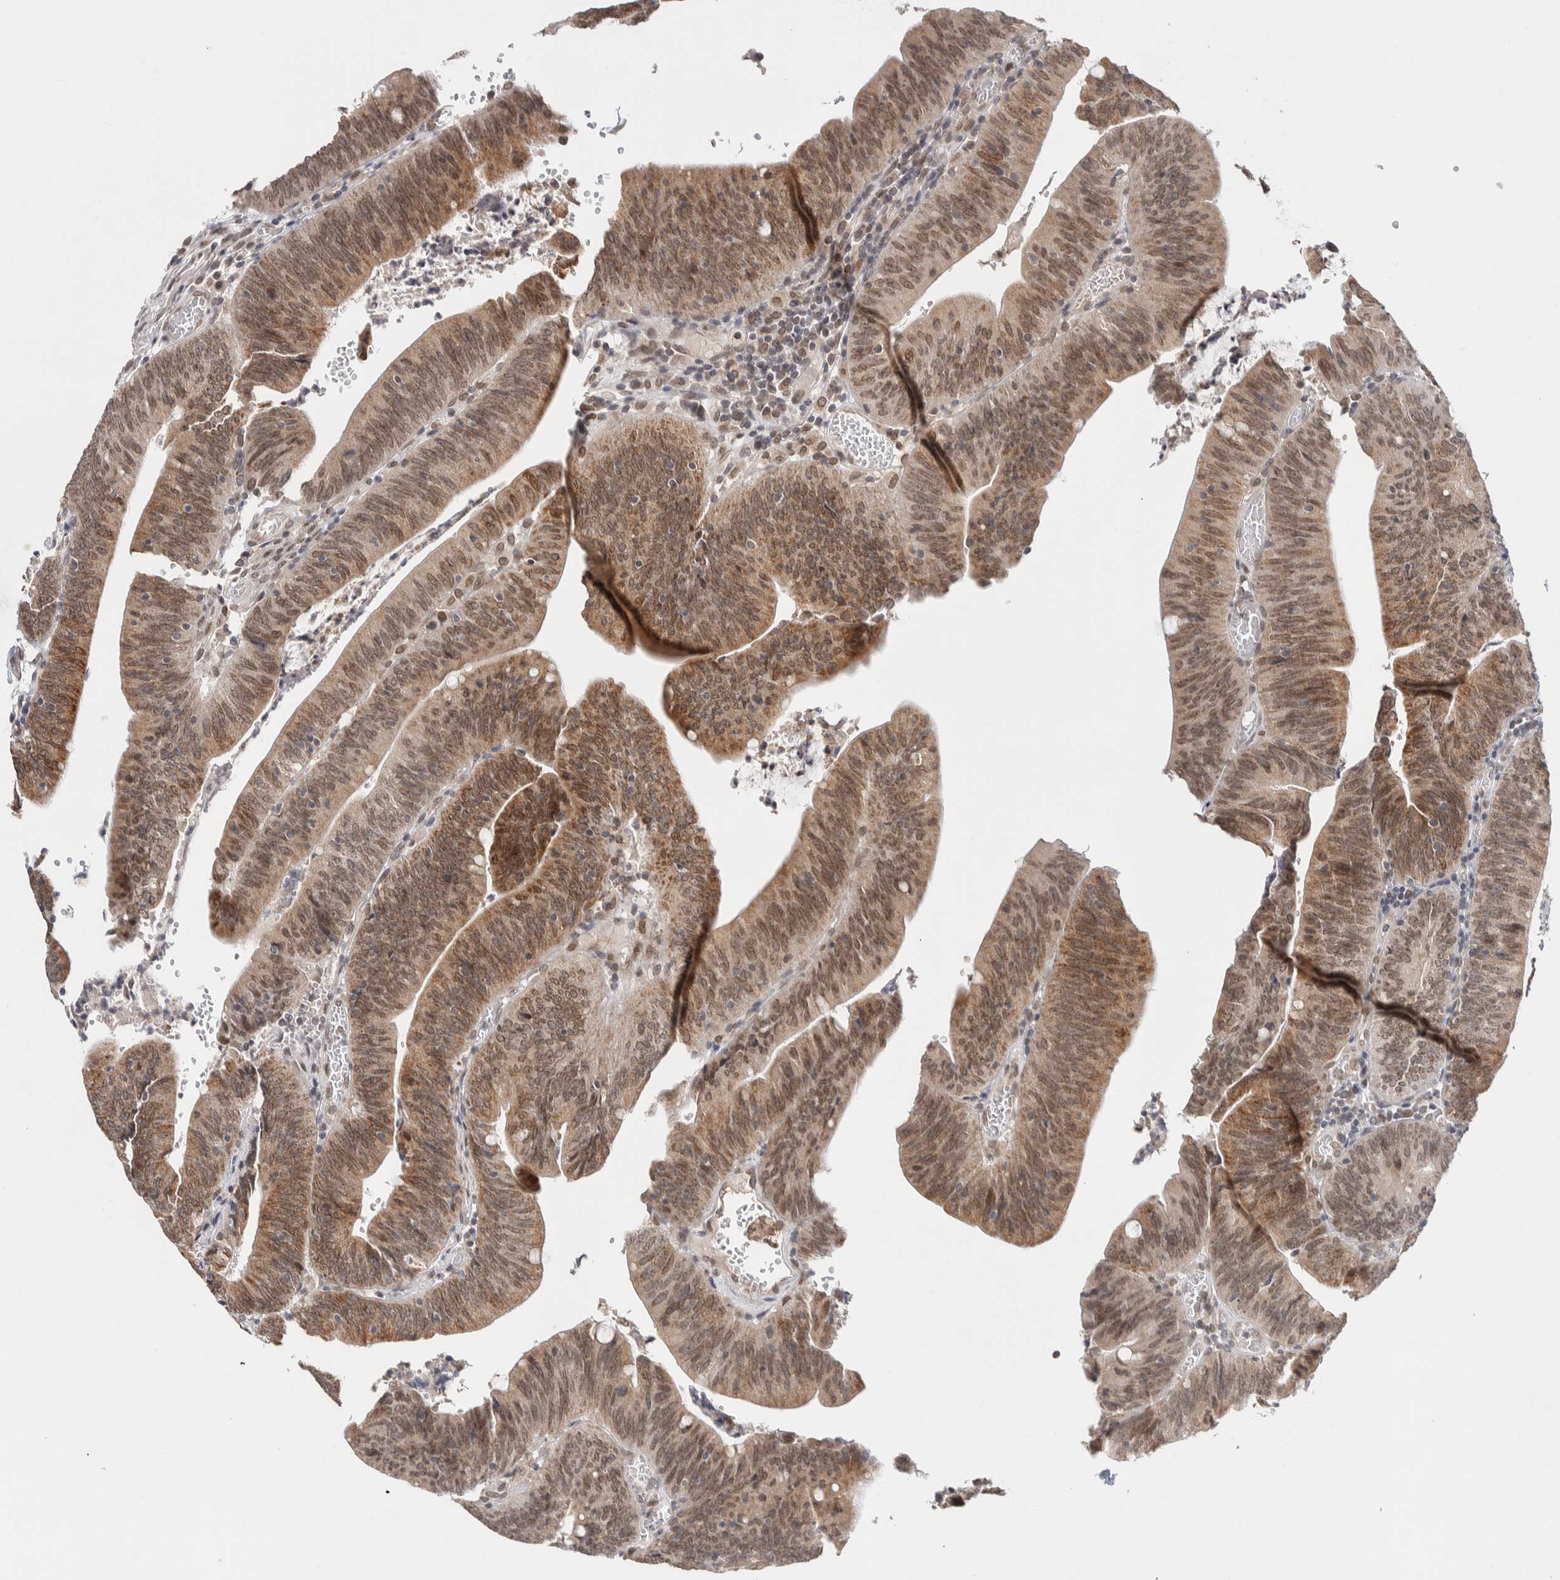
{"staining": {"intensity": "moderate", "quantity": ">75%", "location": "cytoplasmic/membranous"}, "tissue": "colorectal cancer", "cell_type": "Tumor cells", "image_type": "cancer", "snomed": [{"axis": "morphology", "description": "Normal tissue, NOS"}, {"axis": "morphology", "description": "Adenocarcinoma, NOS"}, {"axis": "topography", "description": "Rectum"}], "caption": "A medium amount of moderate cytoplasmic/membranous staining is seen in about >75% of tumor cells in adenocarcinoma (colorectal) tissue. The protein of interest is stained brown, and the nuclei are stained in blue (DAB IHC with brightfield microscopy, high magnification).", "gene": "CRAT", "patient": {"sex": "female", "age": 66}}